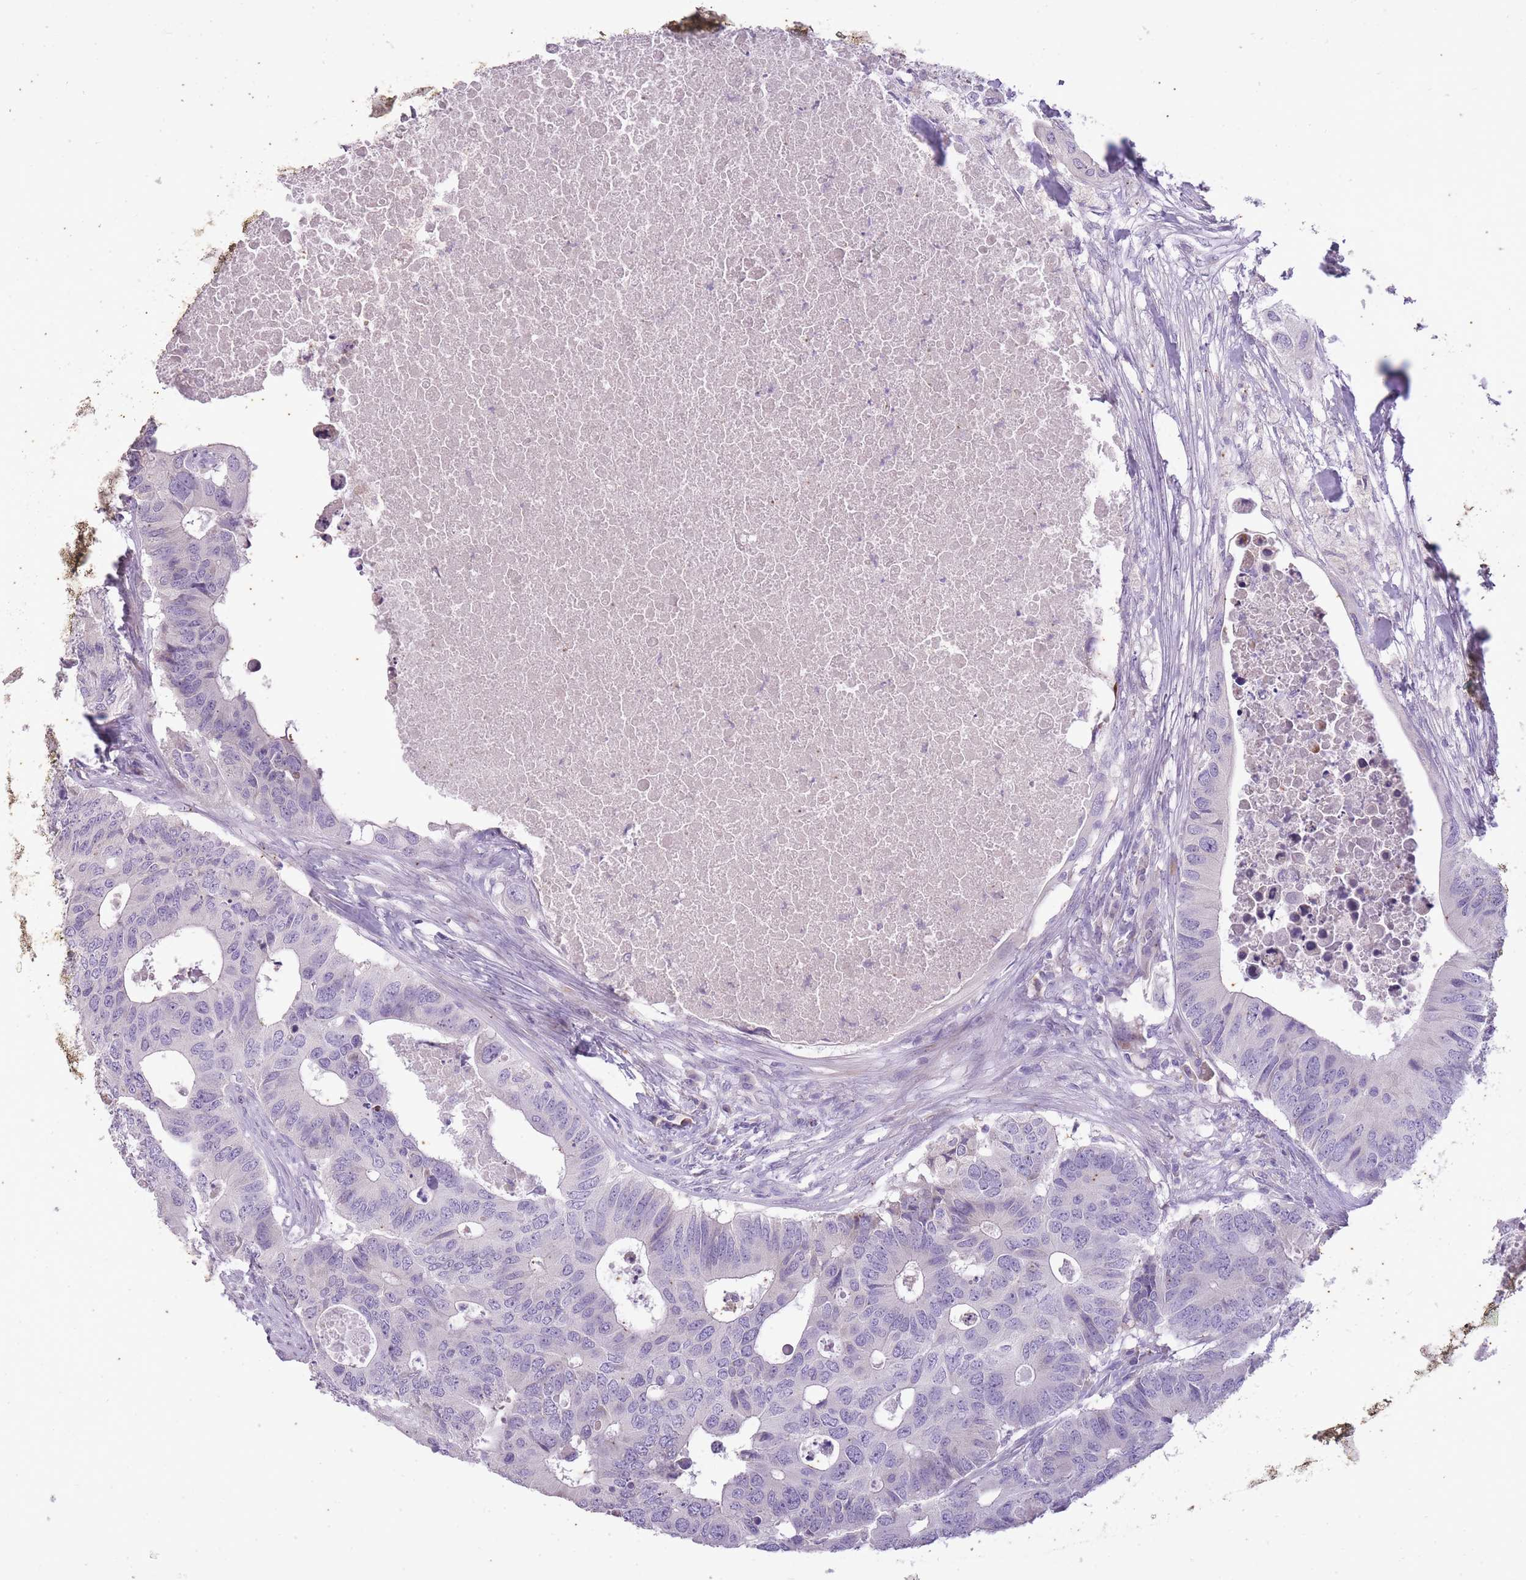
{"staining": {"intensity": "negative", "quantity": "none", "location": "none"}, "tissue": "colorectal cancer", "cell_type": "Tumor cells", "image_type": "cancer", "snomed": [{"axis": "morphology", "description": "Adenocarcinoma, NOS"}, {"axis": "topography", "description": "Colon"}], "caption": "Human colorectal cancer (adenocarcinoma) stained for a protein using immunohistochemistry exhibits no expression in tumor cells.", "gene": "CNTNAP3", "patient": {"sex": "male", "age": 71}}